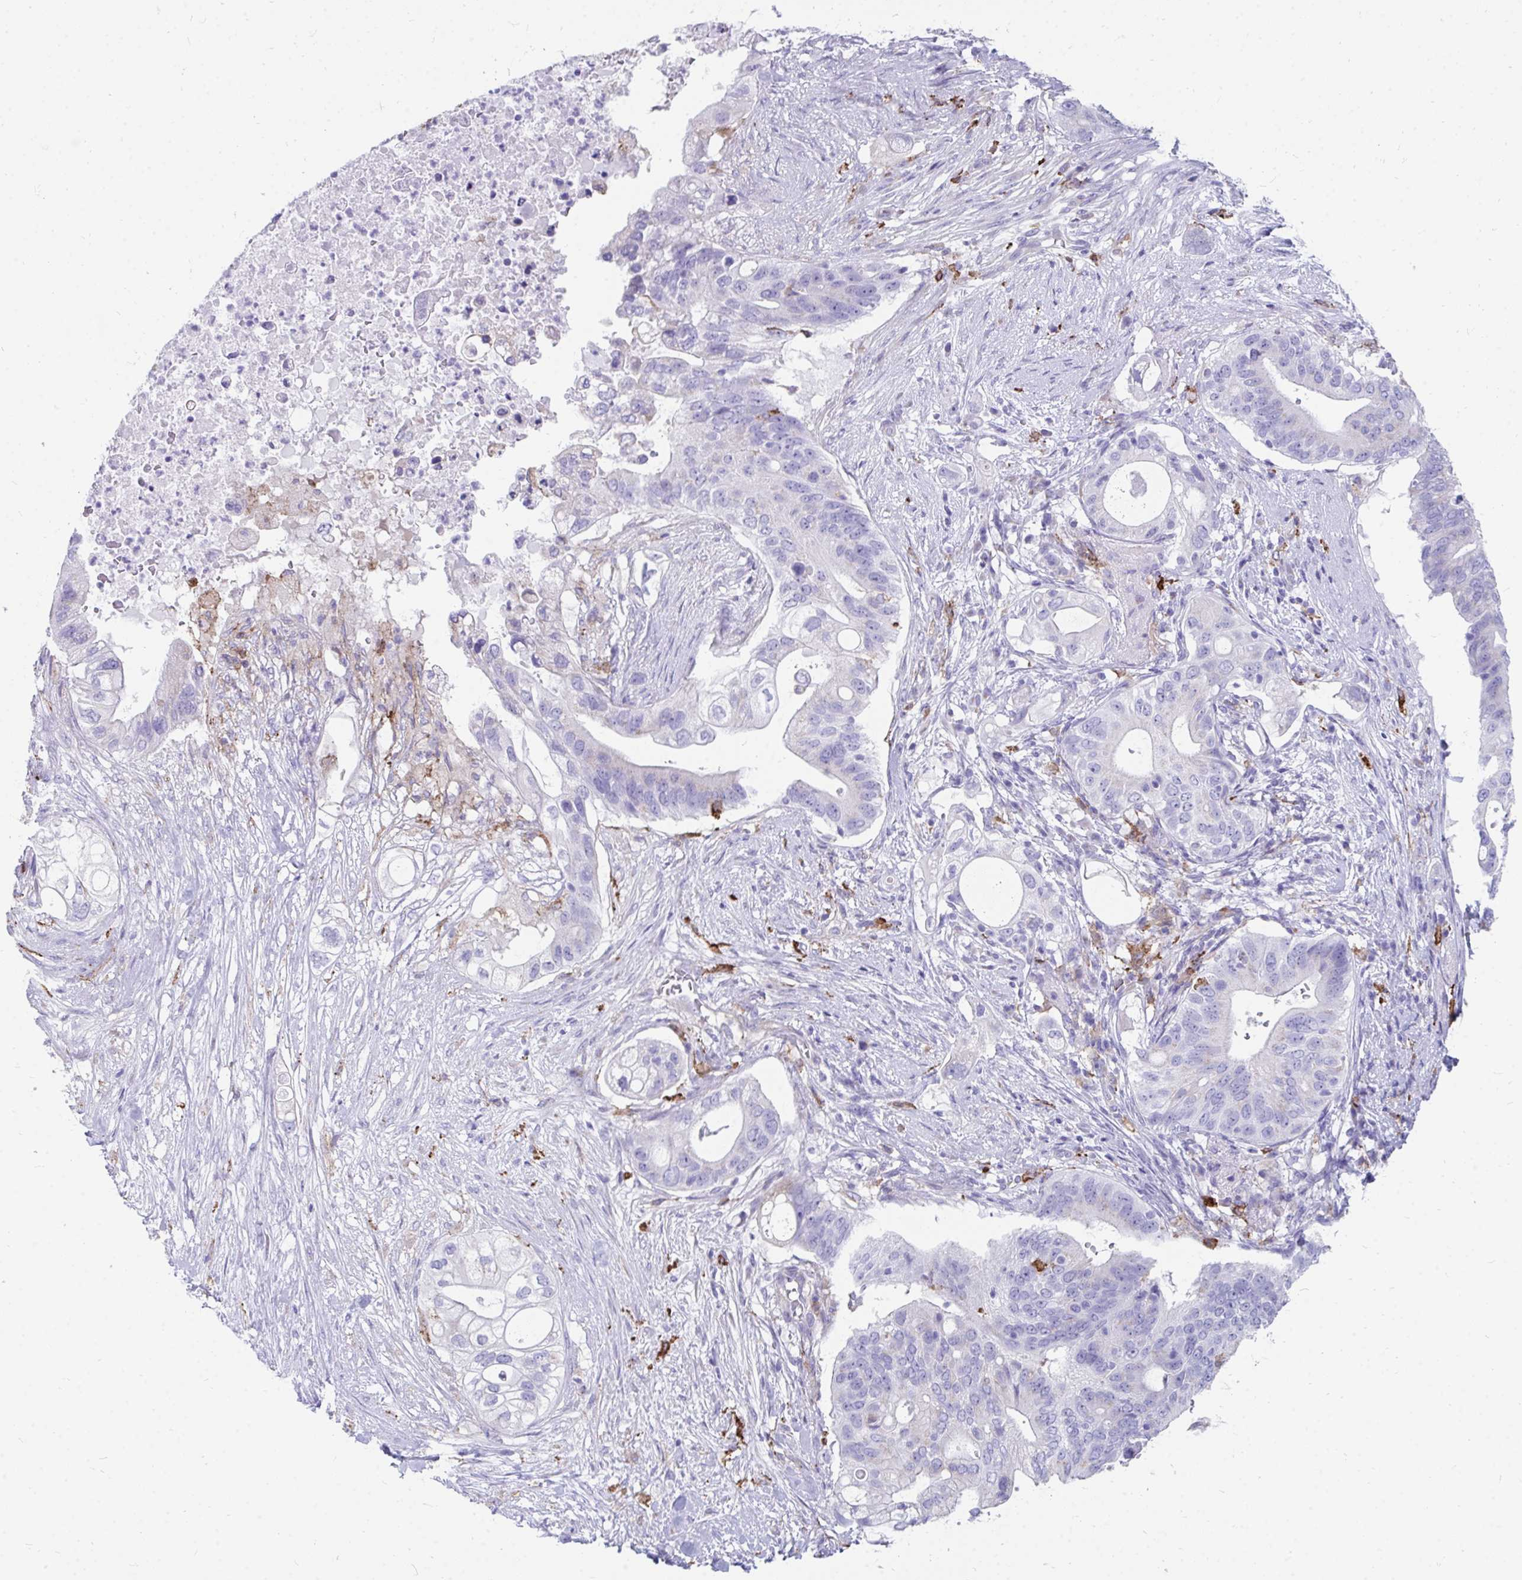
{"staining": {"intensity": "negative", "quantity": "none", "location": "none"}, "tissue": "pancreatic cancer", "cell_type": "Tumor cells", "image_type": "cancer", "snomed": [{"axis": "morphology", "description": "Adenocarcinoma, NOS"}, {"axis": "topography", "description": "Pancreas"}], "caption": "Human pancreatic adenocarcinoma stained for a protein using immunohistochemistry exhibits no positivity in tumor cells.", "gene": "CD163", "patient": {"sex": "female", "age": 72}}